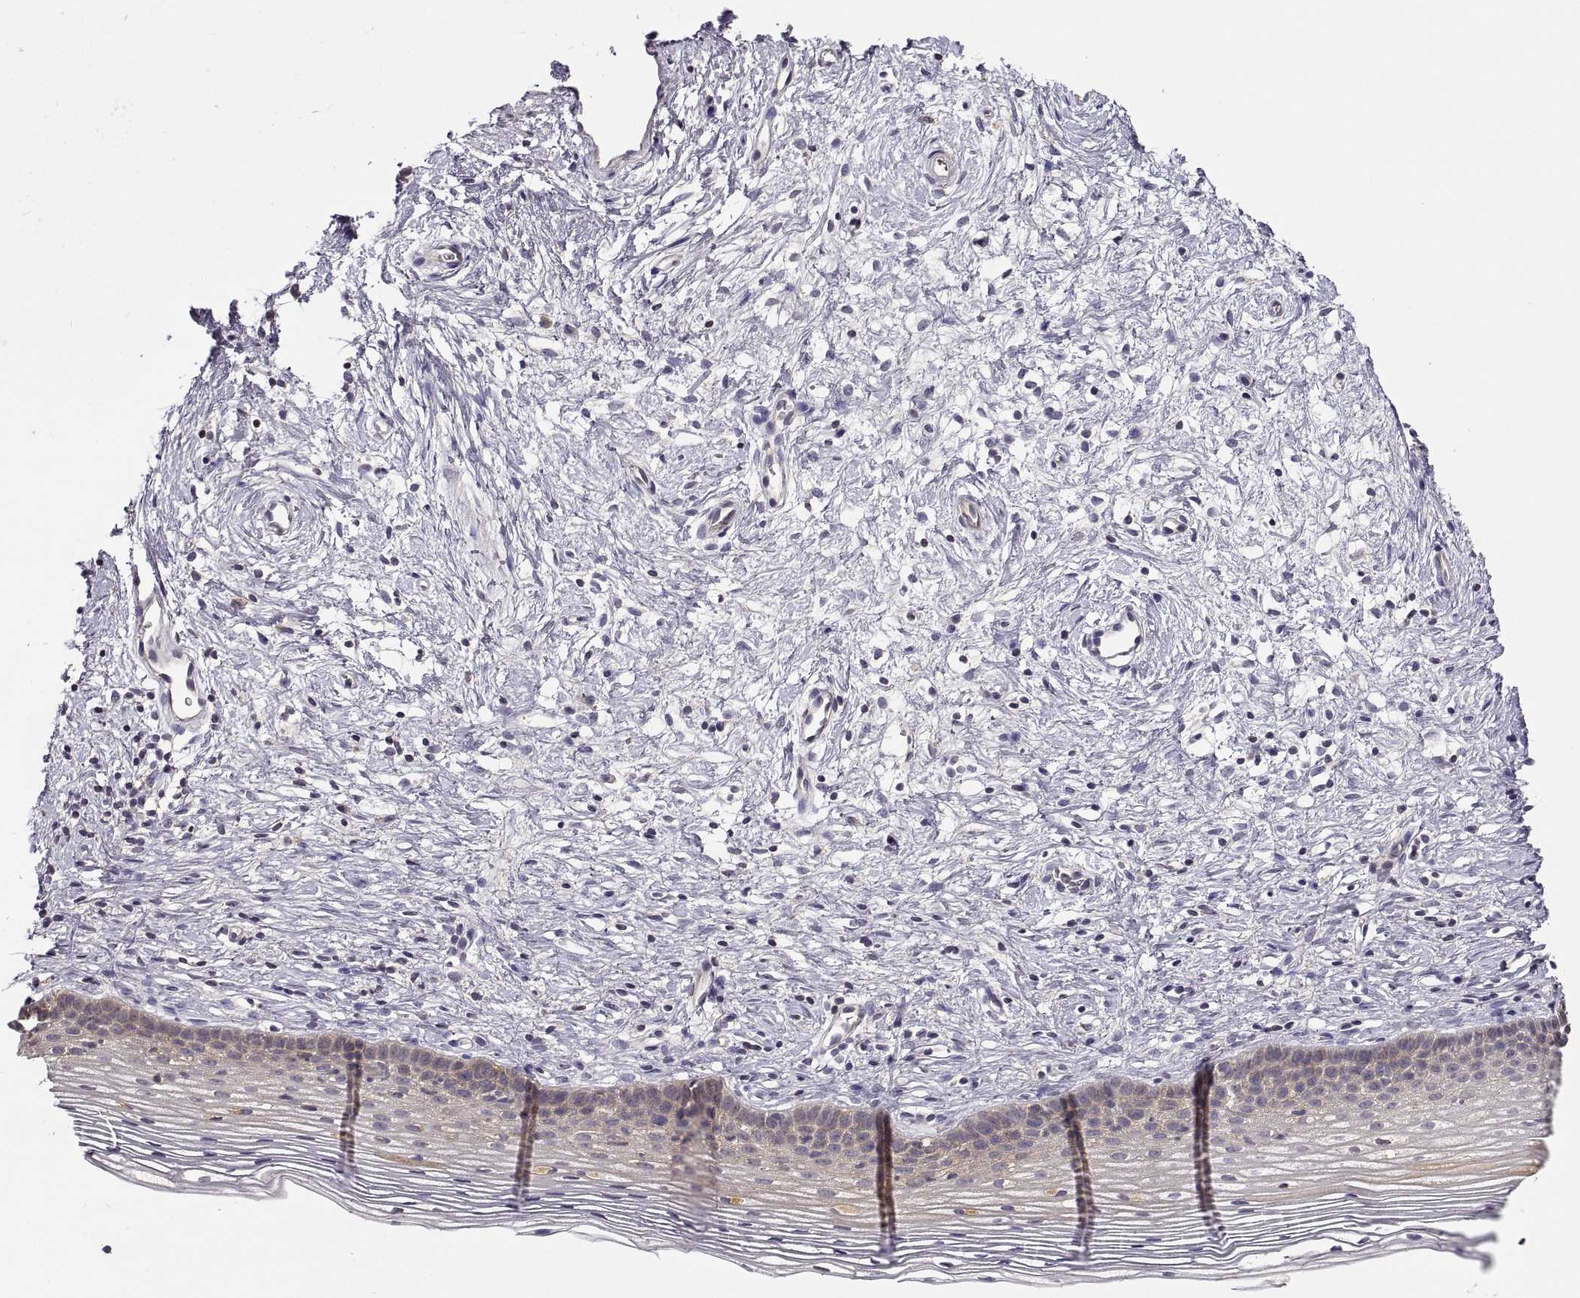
{"staining": {"intensity": "negative", "quantity": "none", "location": "none"}, "tissue": "cervix", "cell_type": "Squamous epithelial cells", "image_type": "normal", "snomed": [{"axis": "morphology", "description": "Normal tissue, NOS"}, {"axis": "topography", "description": "Cervix"}], "caption": "This is an immunohistochemistry (IHC) image of normal cervix. There is no expression in squamous epithelial cells.", "gene": "NMNAT2", "patient": {"sex": "female", "age": 39}}